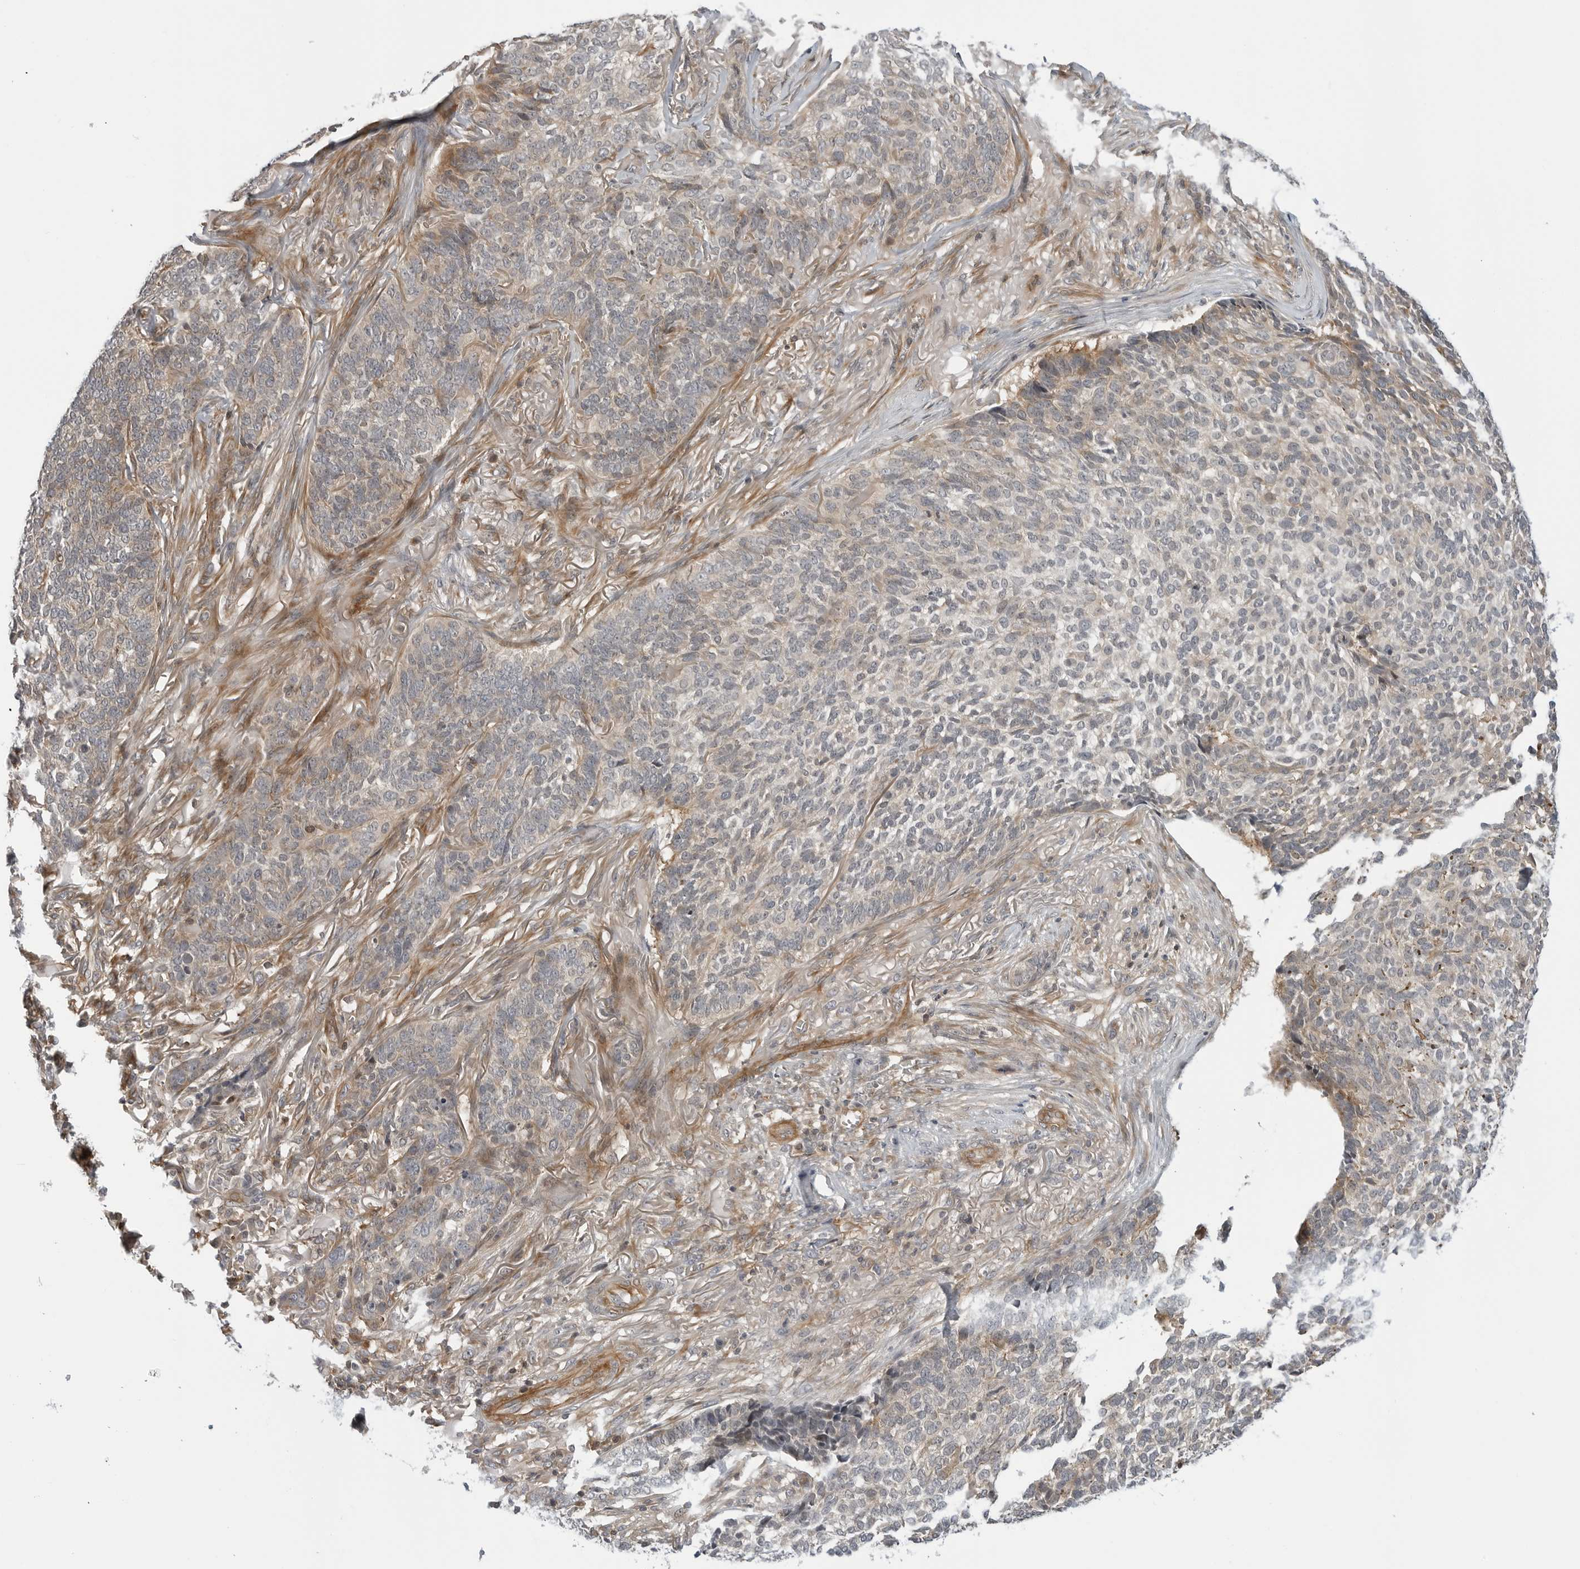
{"staining": {"intensity": "weak", "quantity": "<25%", "location": "cytoplasmic/membranous"}, "tissue": "skin cancer", "cell_type": "Tumor cells", "image_type": "cancer", "snomed": [{"axis": "morphology", "description": "Basal cell carcinoma"}, {"axis": "topography", "description": "Skin"}], "caption": "The histopathology image displays no staining of tumor cells in skin cancer.", "gene": "STXBP3", "patient": {"sex": "male", "age": 85}}